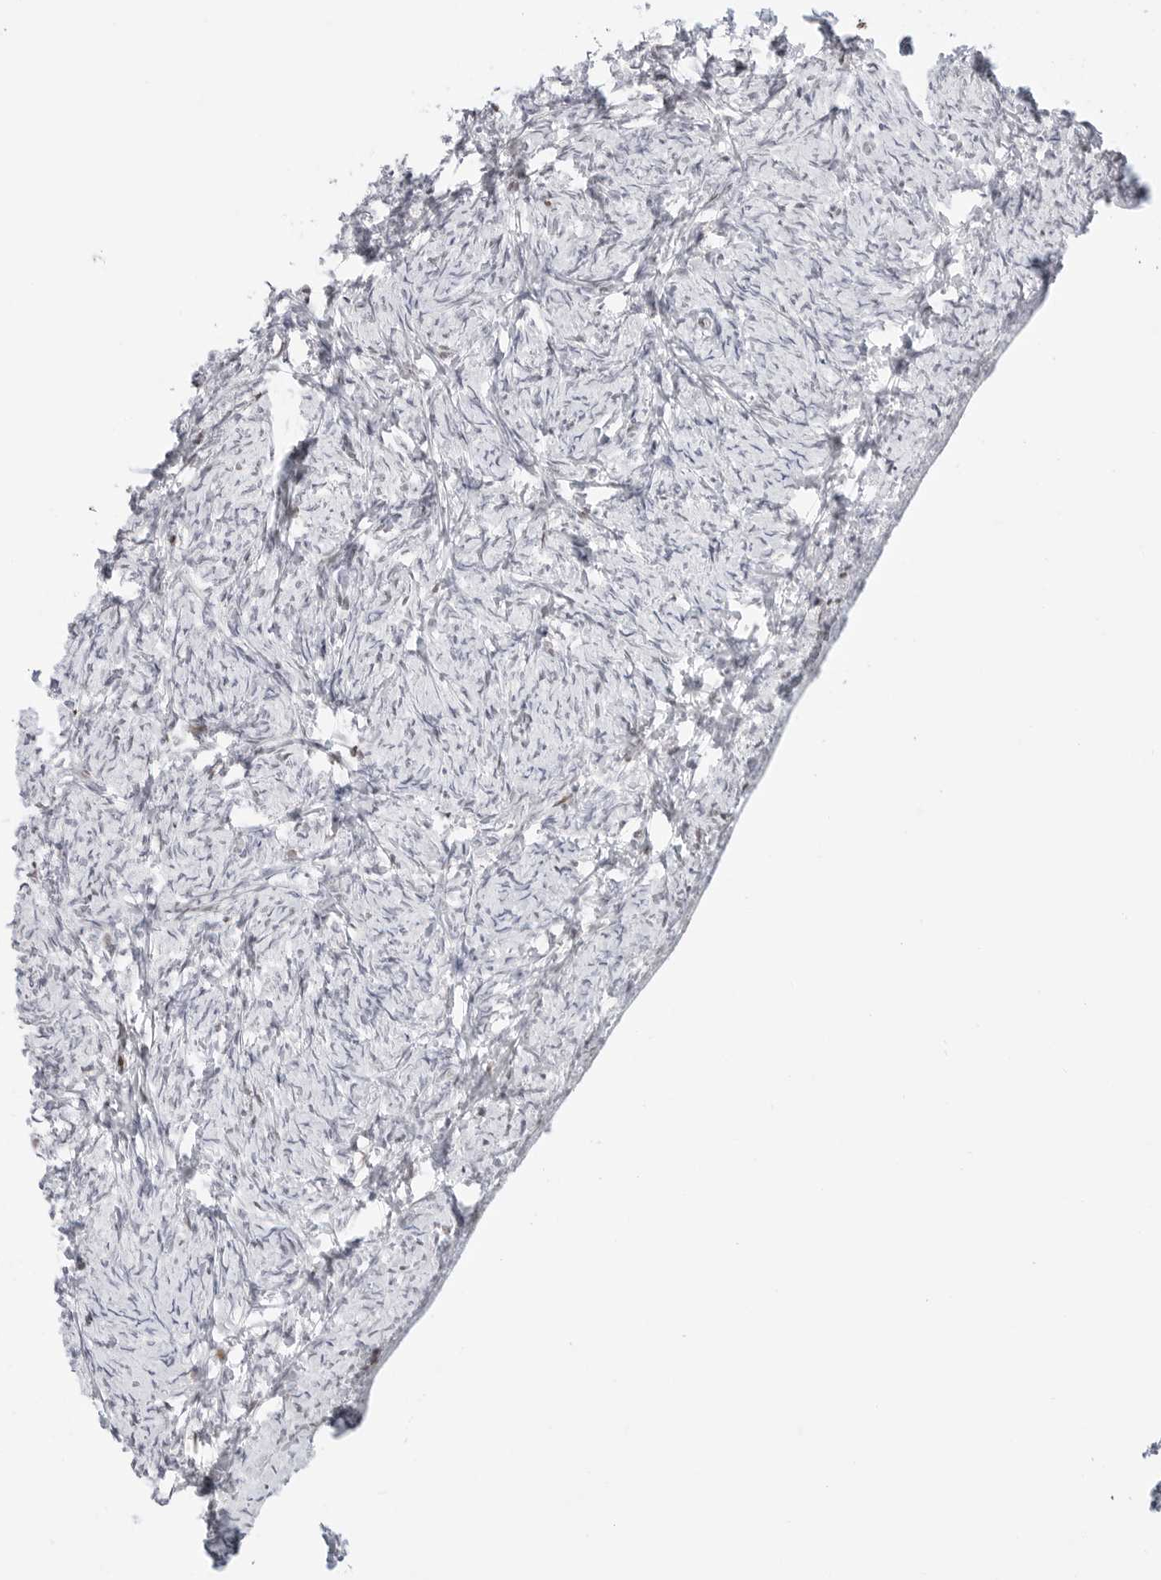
{"staining": {"intensity": "moderate", "quantity": "<25%", "location": "nuclear"}, "tissue": "ovary", "cell_type": "Ovarian stroma cells", "image_type": "normal", "snomed": [{"axis": "morphology", "description": "Normal tissue, NOS"}, {"axis": "topography", "description": "Ovary"}], "caption": "Ovarian stroma cells reveal moderate nuclear staining in approximately <25% of cells in unremarkable ovary.", "gene": "SPIDR", "patient": {"sex": "female", "age": 34}}